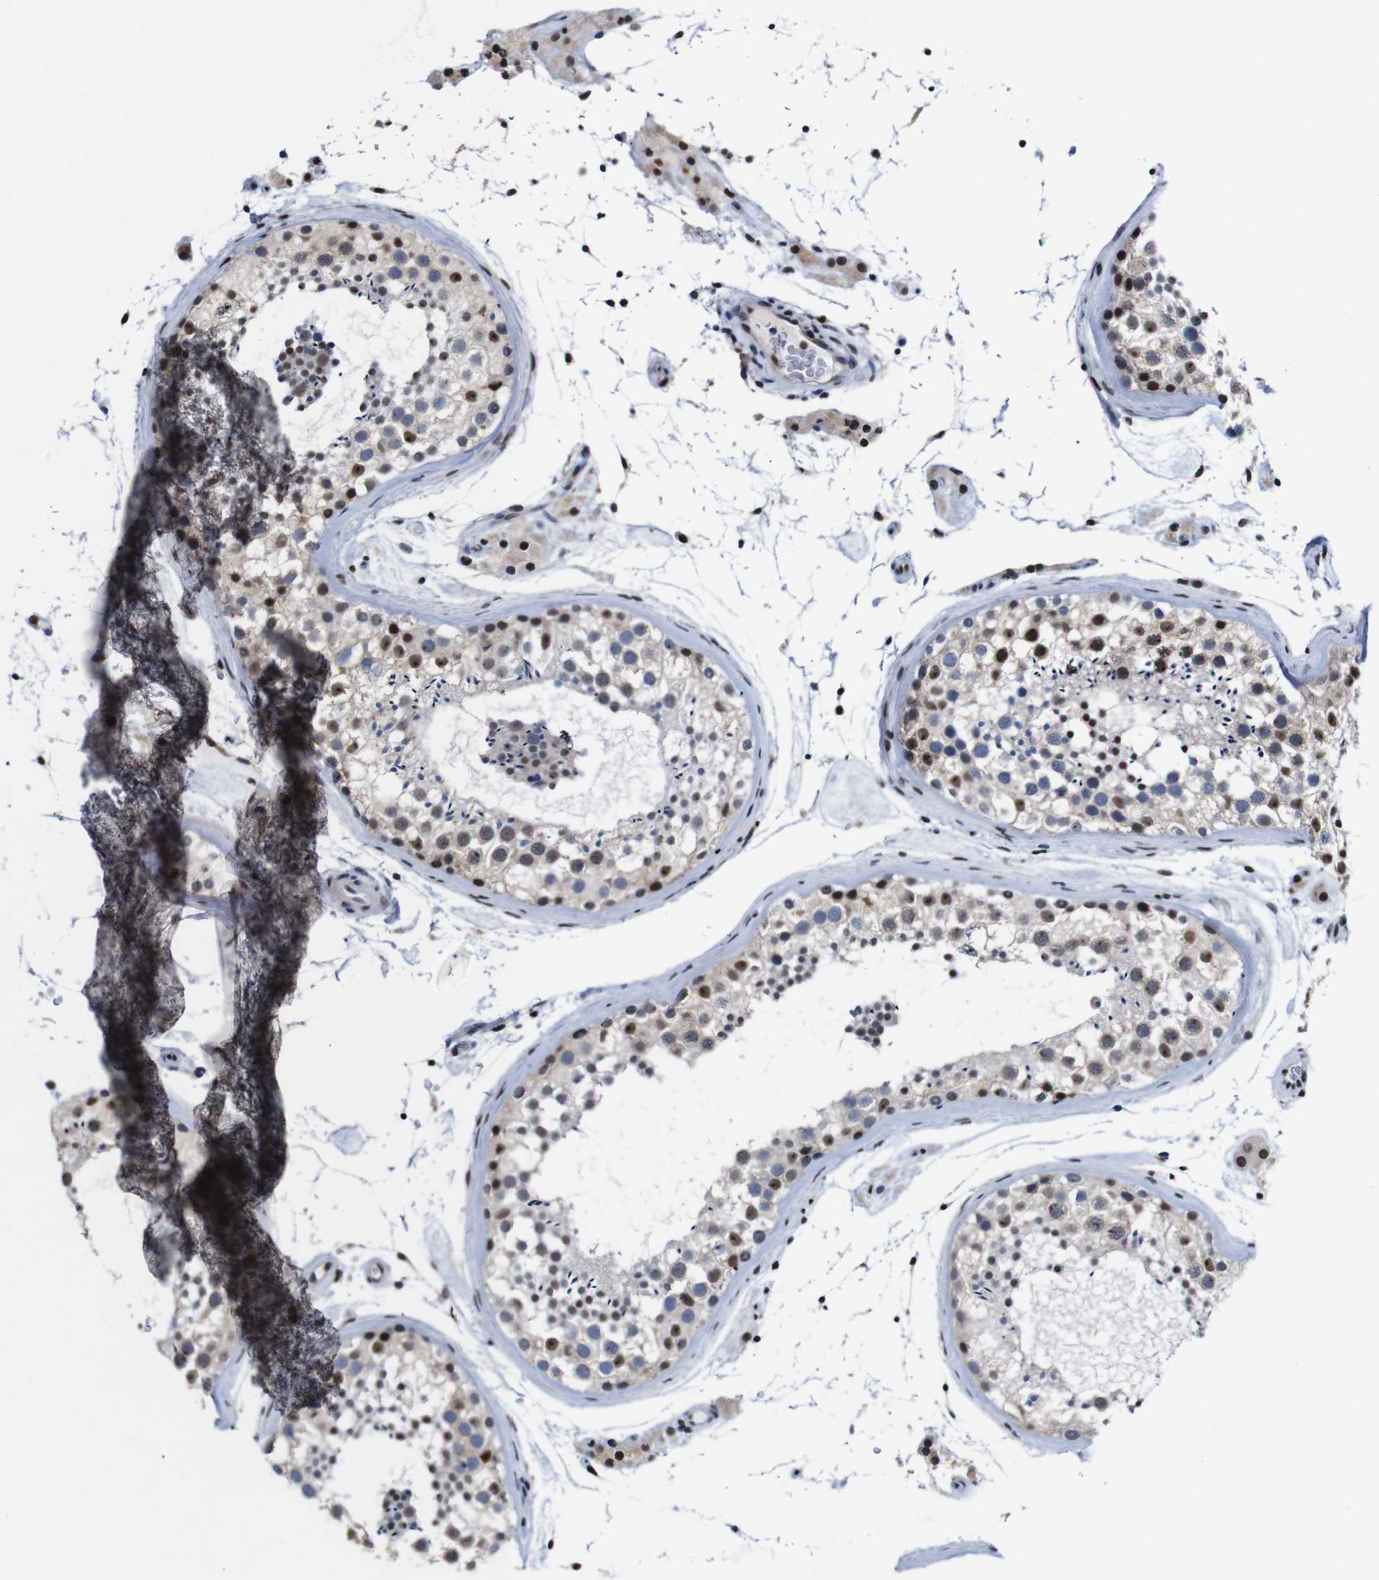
{"staining": {"intensity": "moderate", "quantity": "25%-75%", "location": "nuclear"}, "tissue": "testis", "cell_type": "Cells in seminiferous ducts", "image_type": "normal", "snomed": [{"axis": "morphology", "description": "Normal tissue, NOS"}, {"axis": "topography", "description": "Testis"}], "caption": "Protein expression analysis of normal human testis reveals moderate nuclear expression in approximately 25%-75% of cells in seminiferous ducts. The staining is performed using DAB (3,3'-diaminobenzidine) brown chromogen to label protein expression. The nuclei are counter-stained blue using hematoxylin.", "gene": "GATA6", "patient": {"sex": "male", "age": 46}}